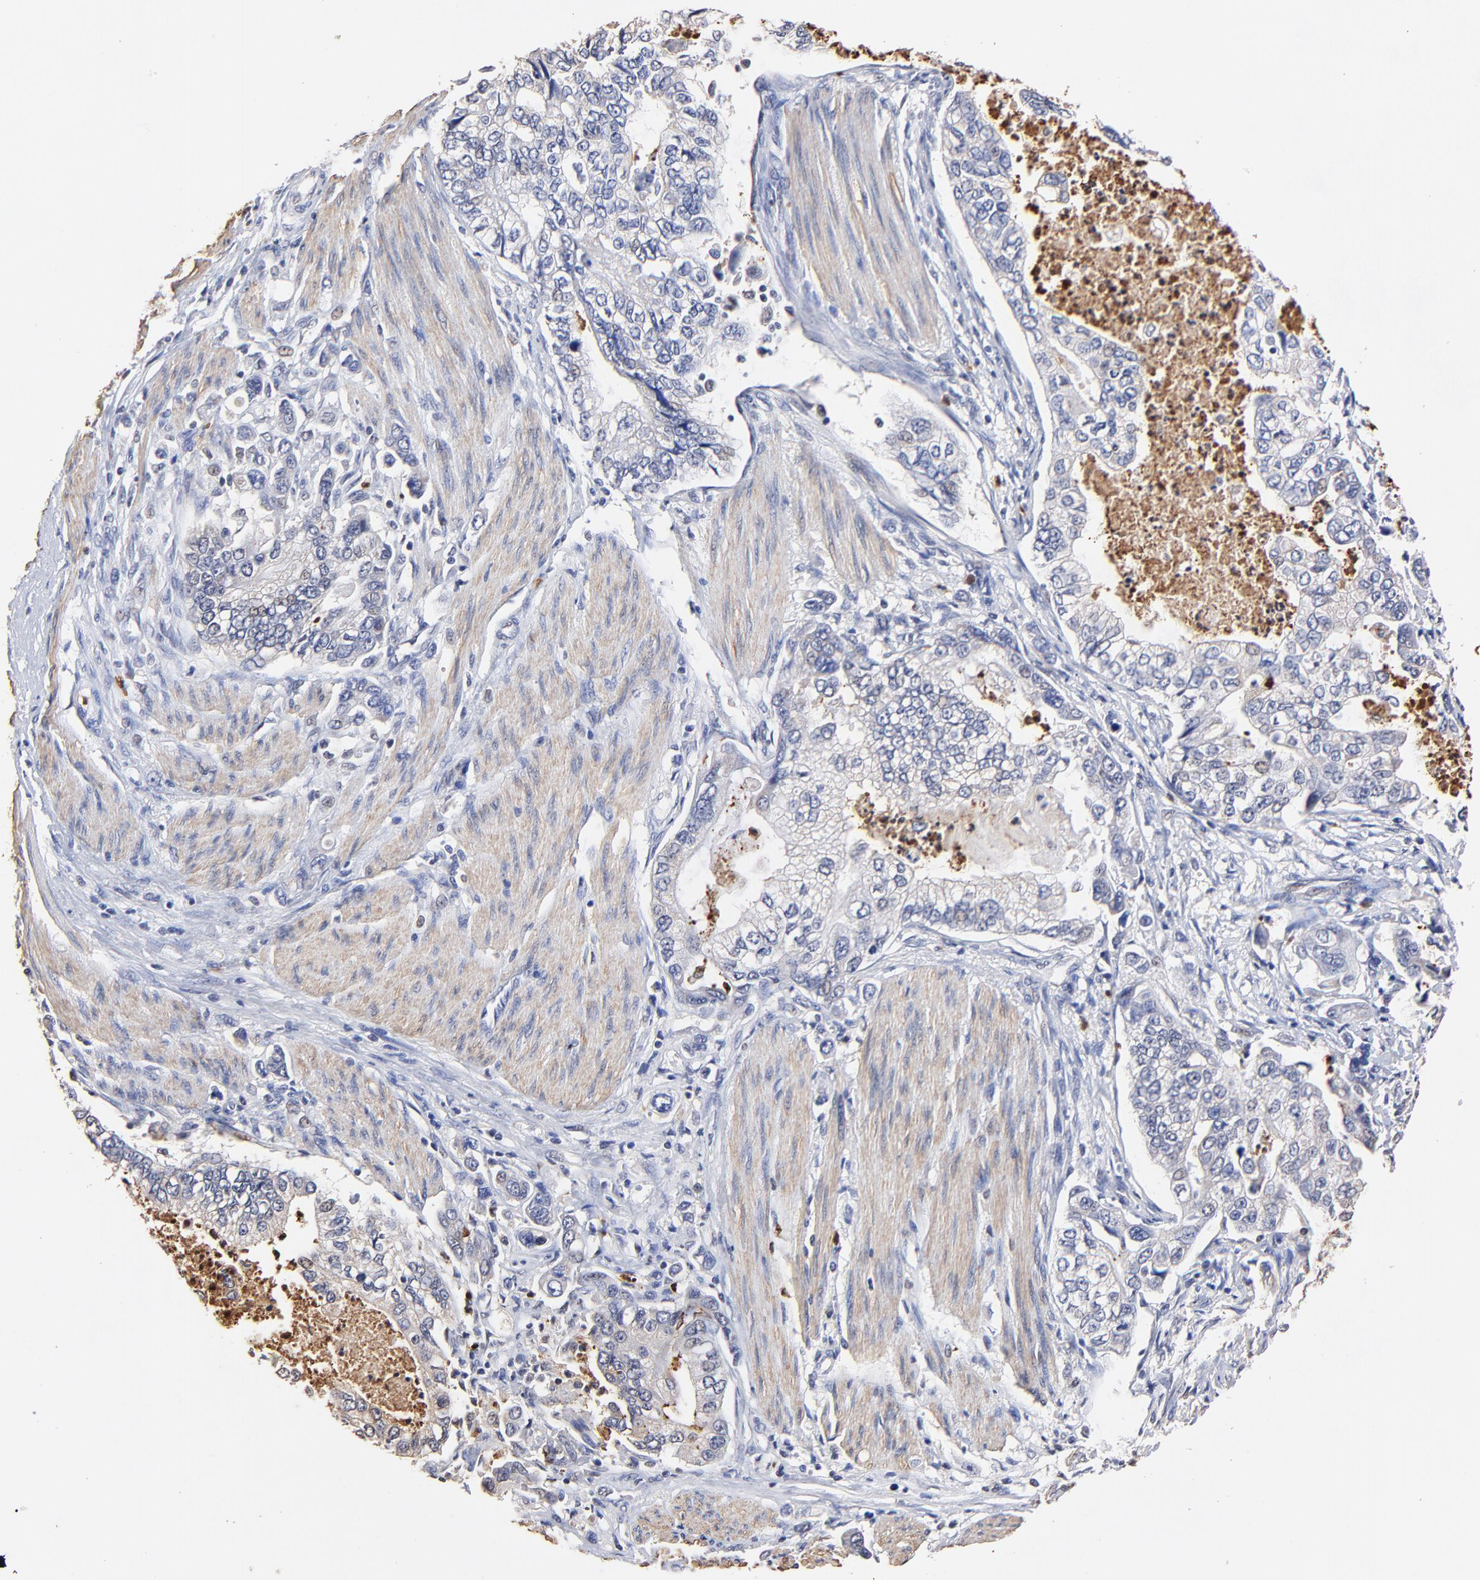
{"staining": {"intensity": "negative", "quantity": "none", "location": "none"}, "tissue": "stomach cancer", "cell_type": "Tumor cells", "image_type": "cancer", "snomed": [{"axis": "morphology", "description": "Adenocarcinoma, NOS"}, {"axis": "topography", "description": "Pancreas"}, {"axis": "topography", "description": "Stomach, upper"}], "caption": "Immunohistochemistry micrograph of neoplastic tissue: stomach cancer stained with DAB (3,3'-diaminobenzidine) exhibits no significant protein expression in tumor cells. (DAB (3,3'-diaminobenzidine) immunohistochemistry (IHC), high magnification).", "gene": "BBOF1", "patient": {"sex": "male", "age": 77}}